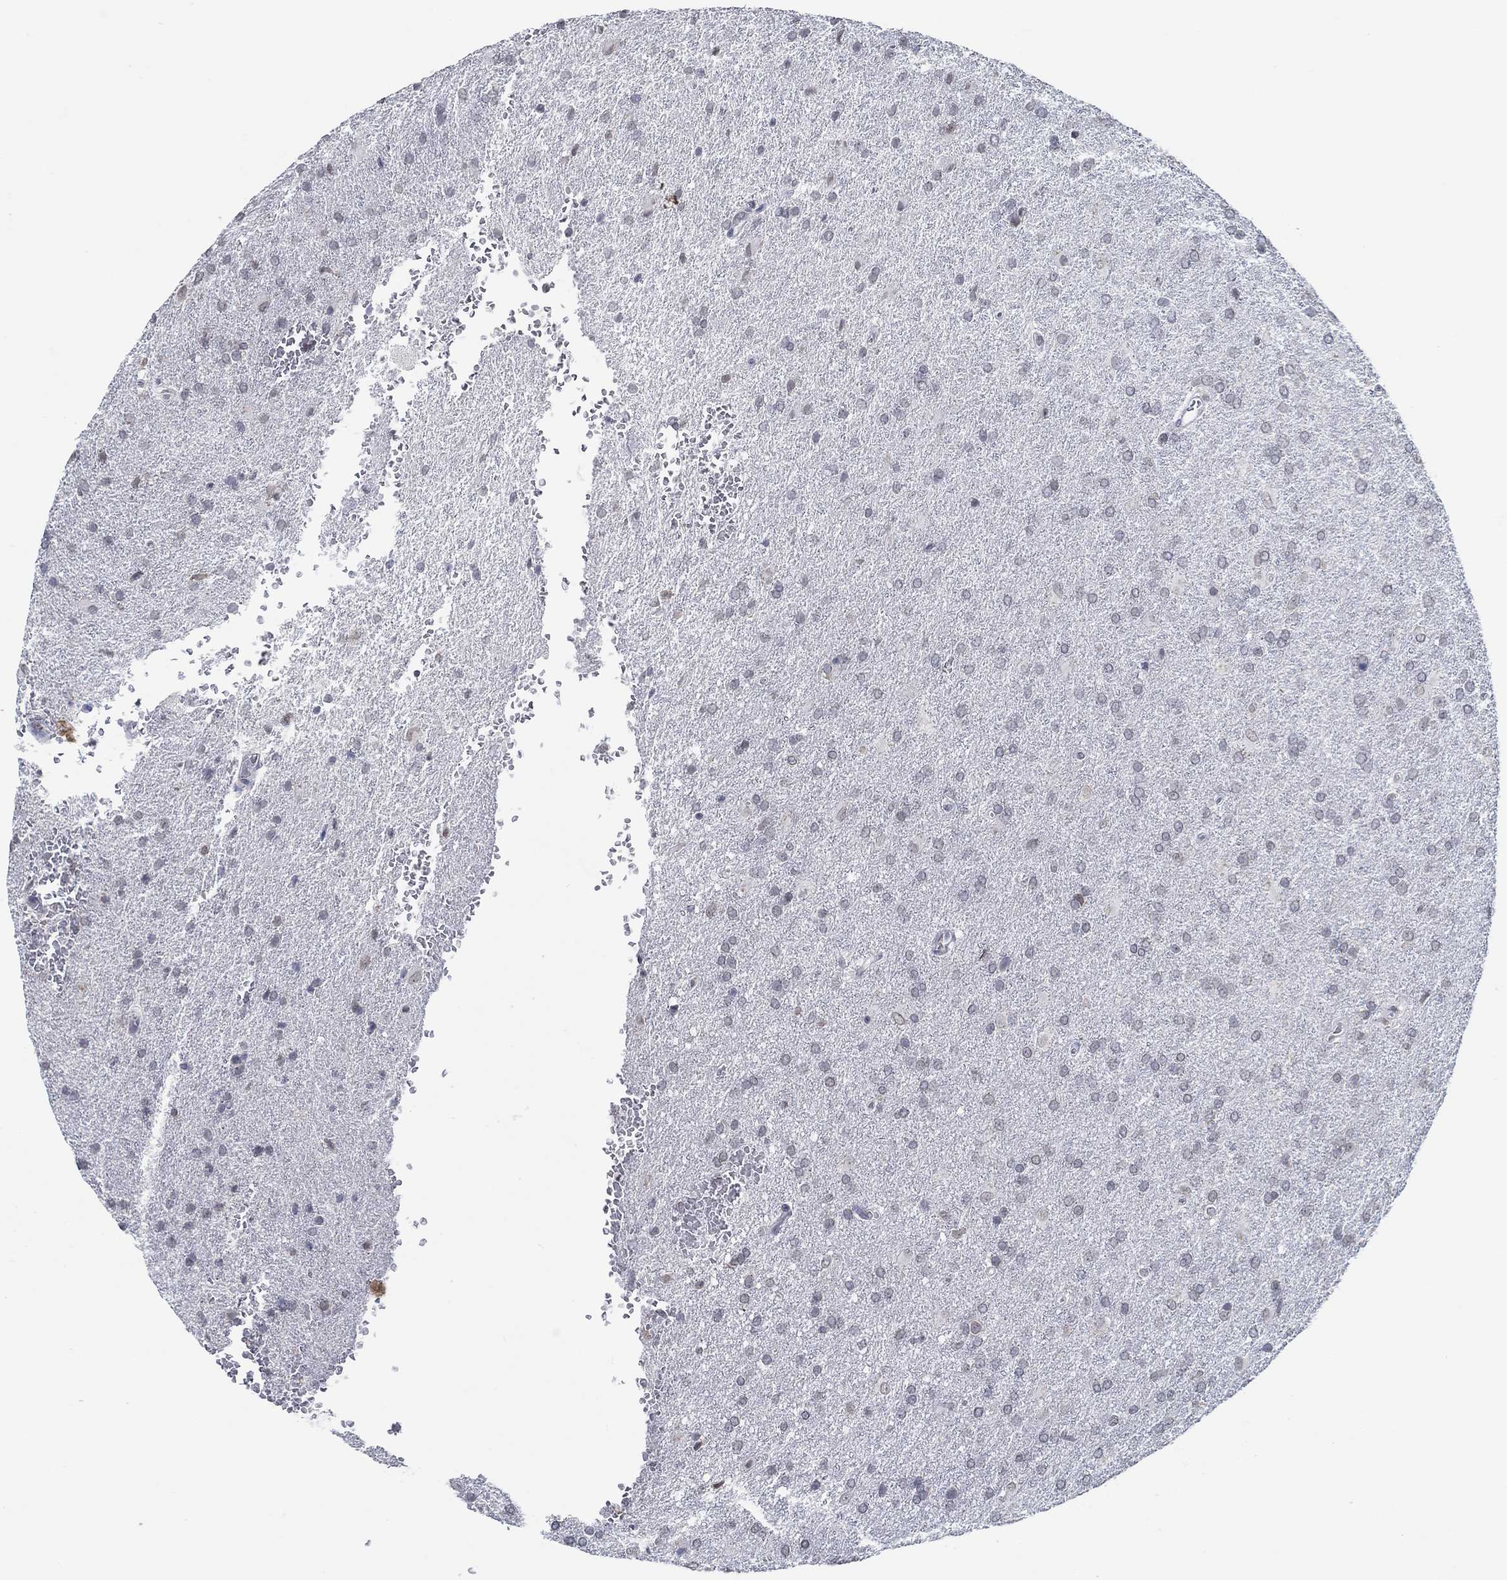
{"staining": {"intensity": "negative", "quantity": "none", "location": "none"}, "tissue": "glioma", "cell_type": "Tumor cells", "image_type": "cancer", "snomed": [{"axis": "morphology", "description": "Glioma, malignant, High grade"}, {"axis": "topography", "description": "Brain"}], "caption": "Immunohistochemical staining of glioma displays no significant staining in tumor cells.", "gene": "NUP155", "patient": {"sex": "male", "age": 68}}